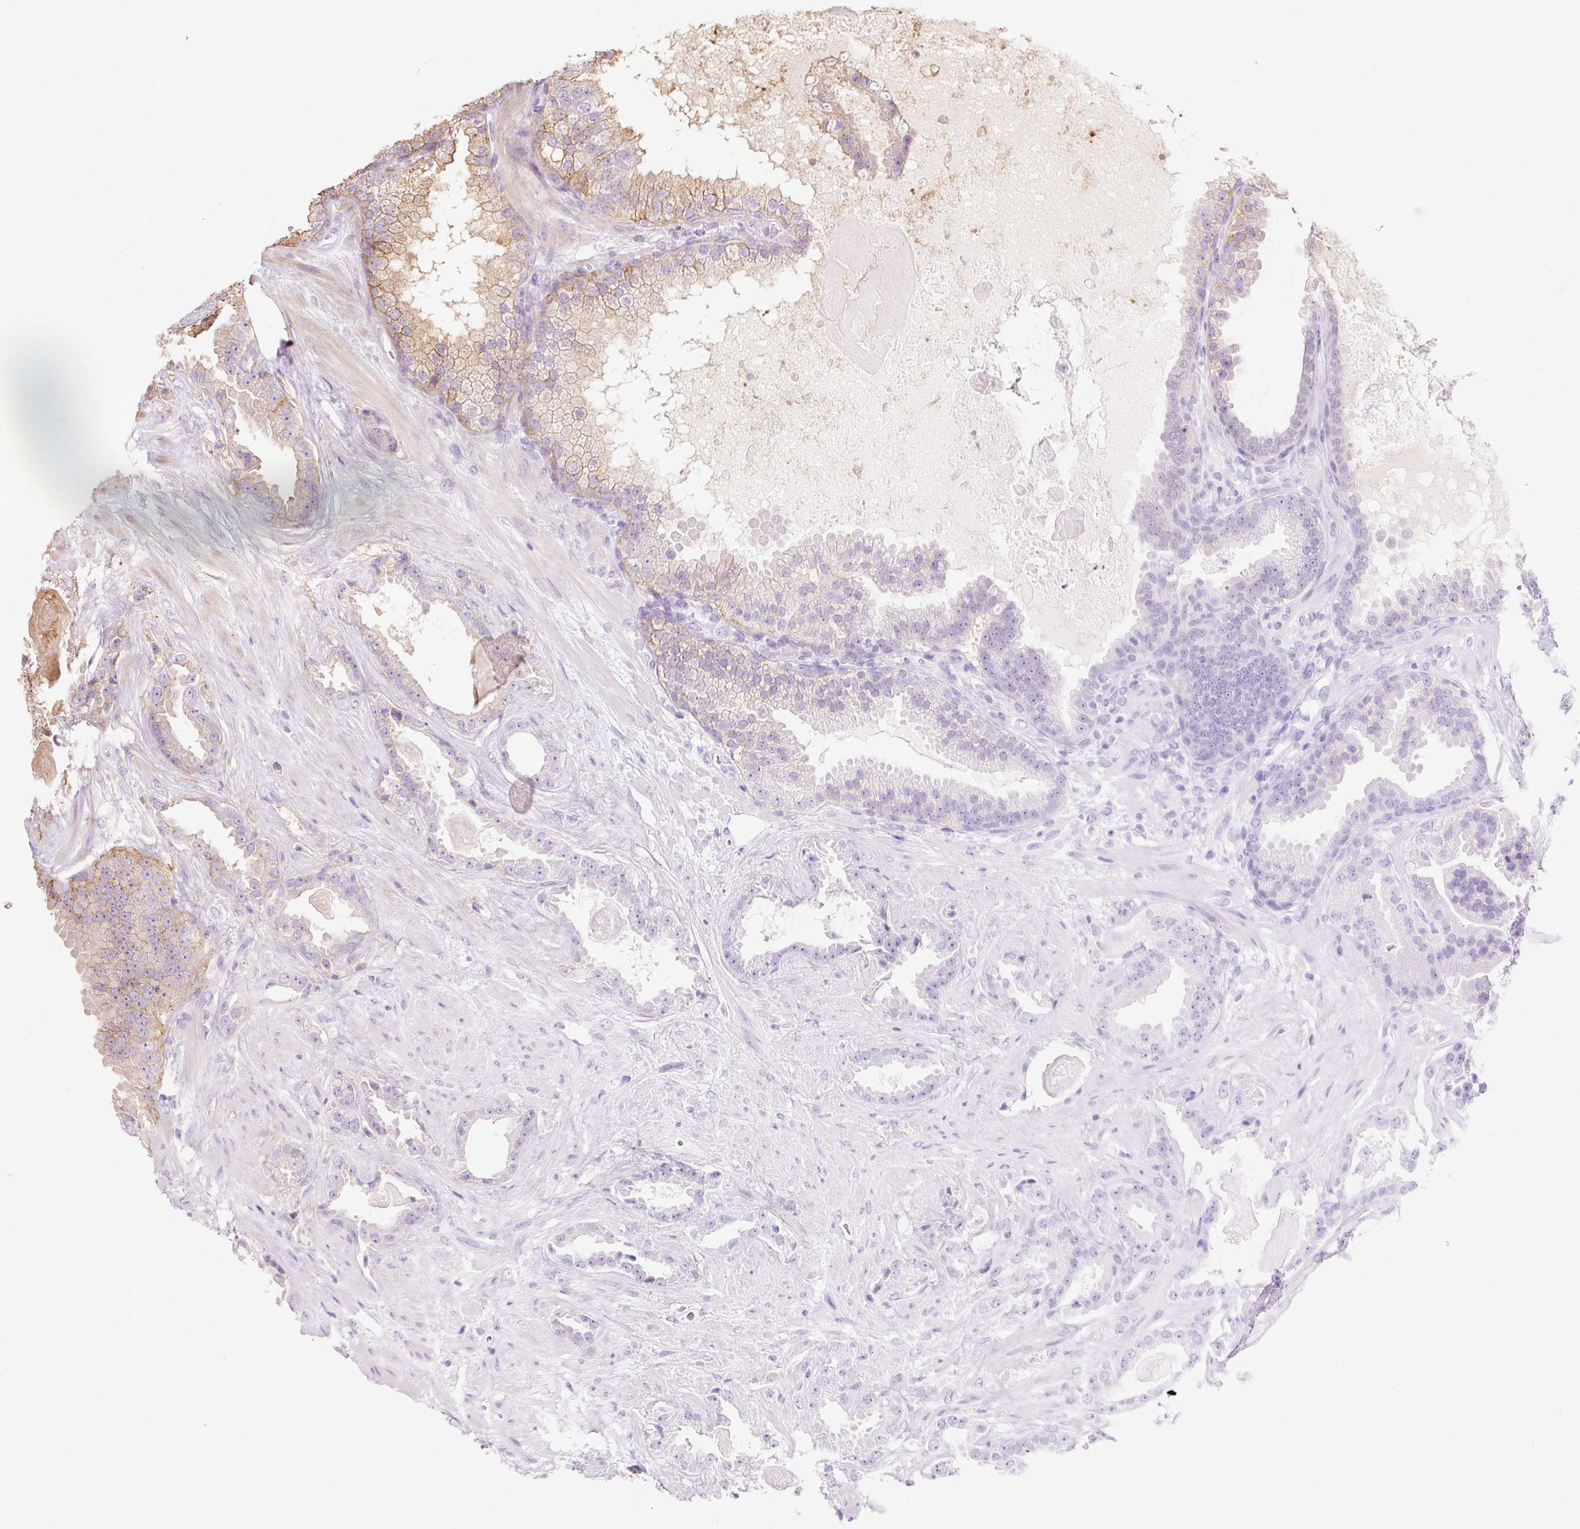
{"staining": {"intensity": "weak", "quantity": "25%-75%", "location": "cytoplasmic/membranous"}, "tissue": "prostate cancer", "cell_type": "Tumor cells", "image_type": "cancer", "snomed": [{"axis": "morphology", "description": "Adenocarcinoma, Low grade"}, {"axis": "topography", "description": "Prostate"}], "caption": "The histopathology image exhibits staining of adenocarcinoma (low-grade) (prostate), revealing weak cytoplasmic/membranous protein staining (brown color) within tumor cells.", "gene": "TSPAN8", "patient": {"sex": "male", "age": 62}}